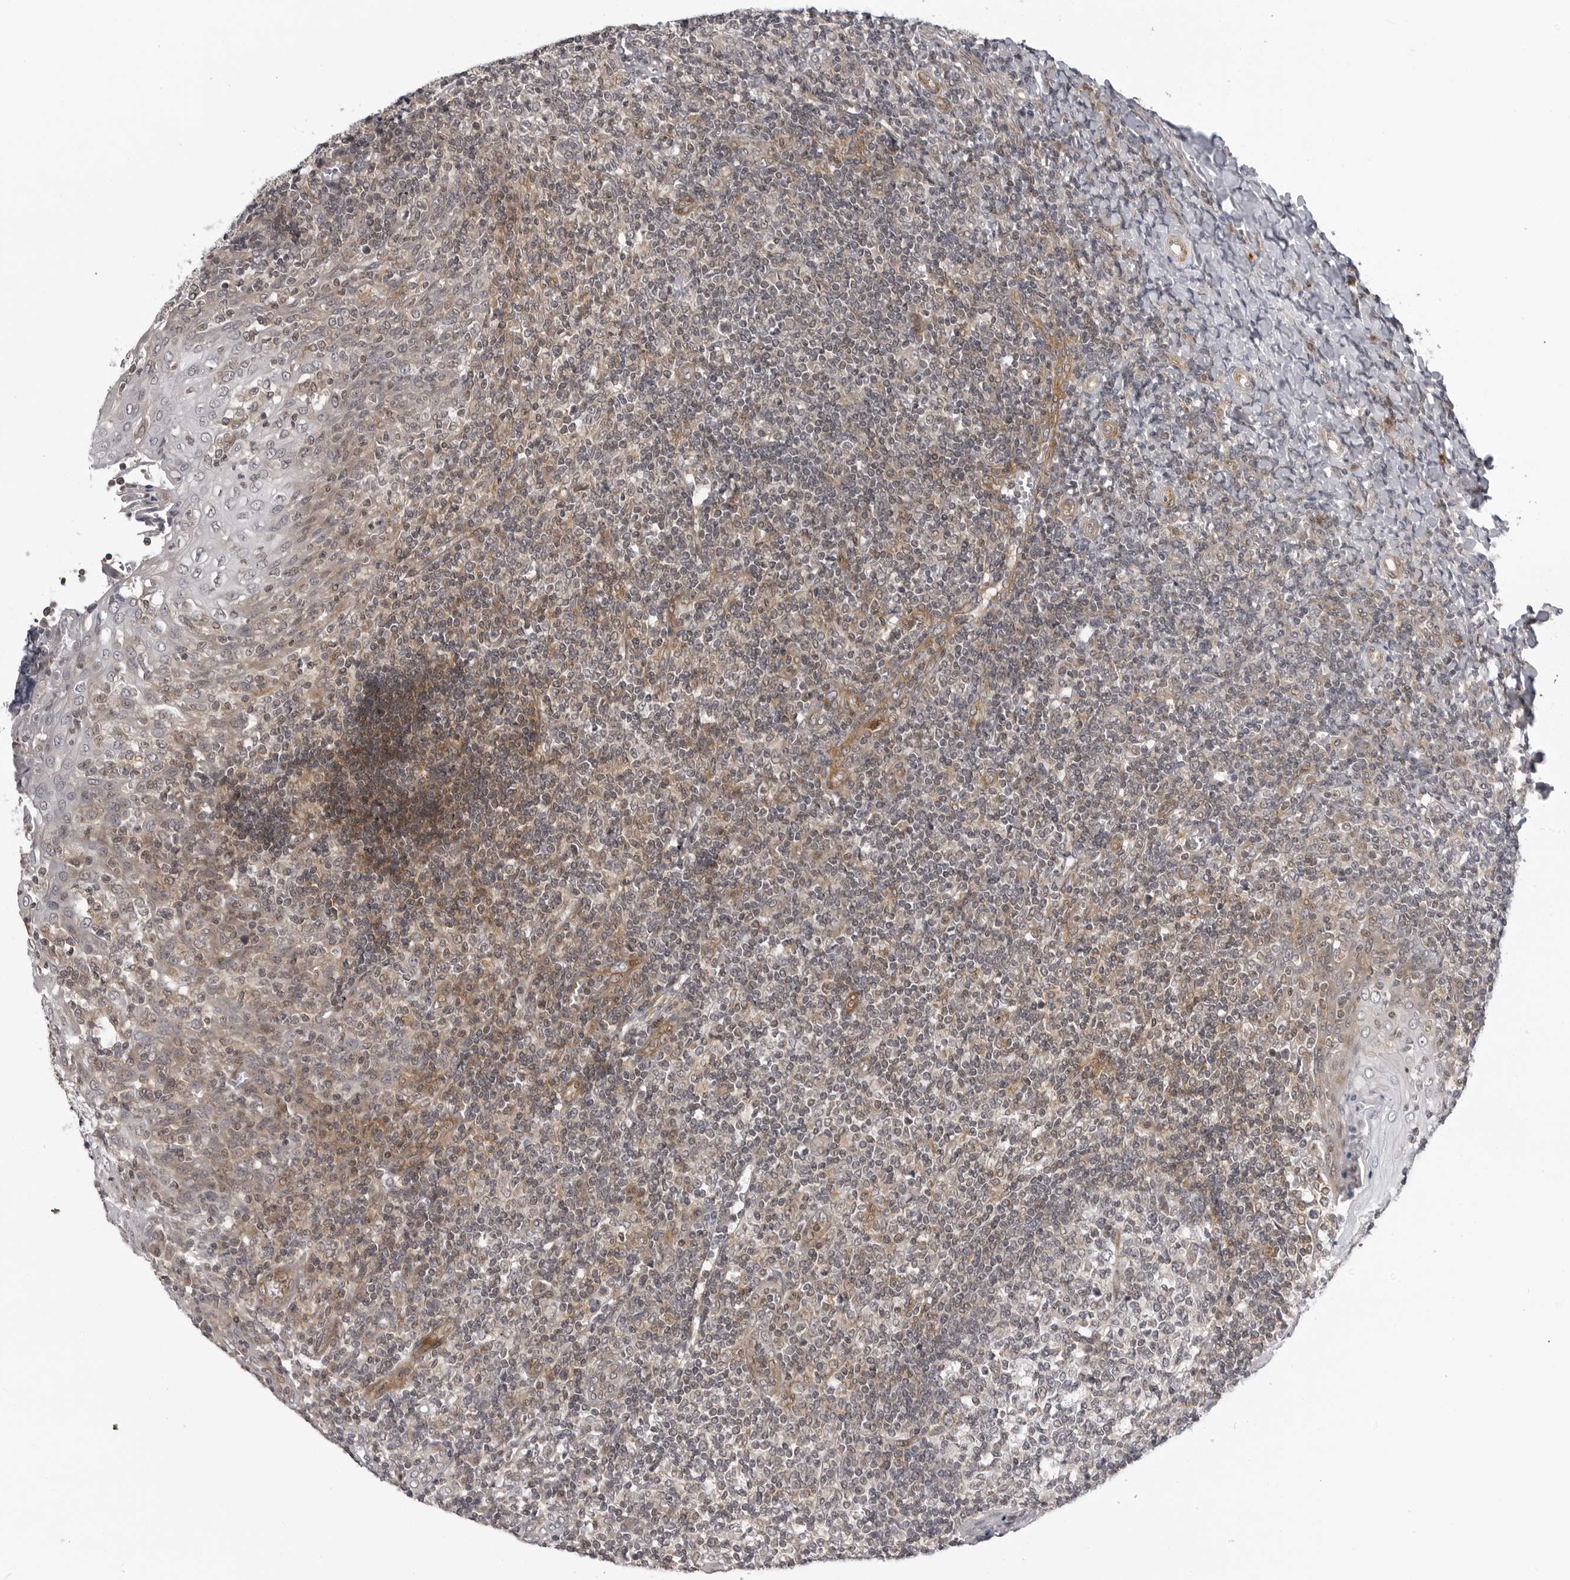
{"staining": {"intensity": "moderate", "quantity": "<25%", "location": "cytoplasmic/membranous"}, "tissue": "tonsil", "cell_type": "Germinal center cells", "image_type": "normal", "snomed": [{"axis": "morphology", "description": "Normal tissue, NOS"}, {"axis": "topography", "description": "Tonsil"}], "caption": "Protein expression by IHC reveals moderate cytoplasmic/membranous positivity in about <25% of germinal center cells in normal tonsil.", "gene": "ADAMTS5", "patient": {"sex": "female", "age": 19}}